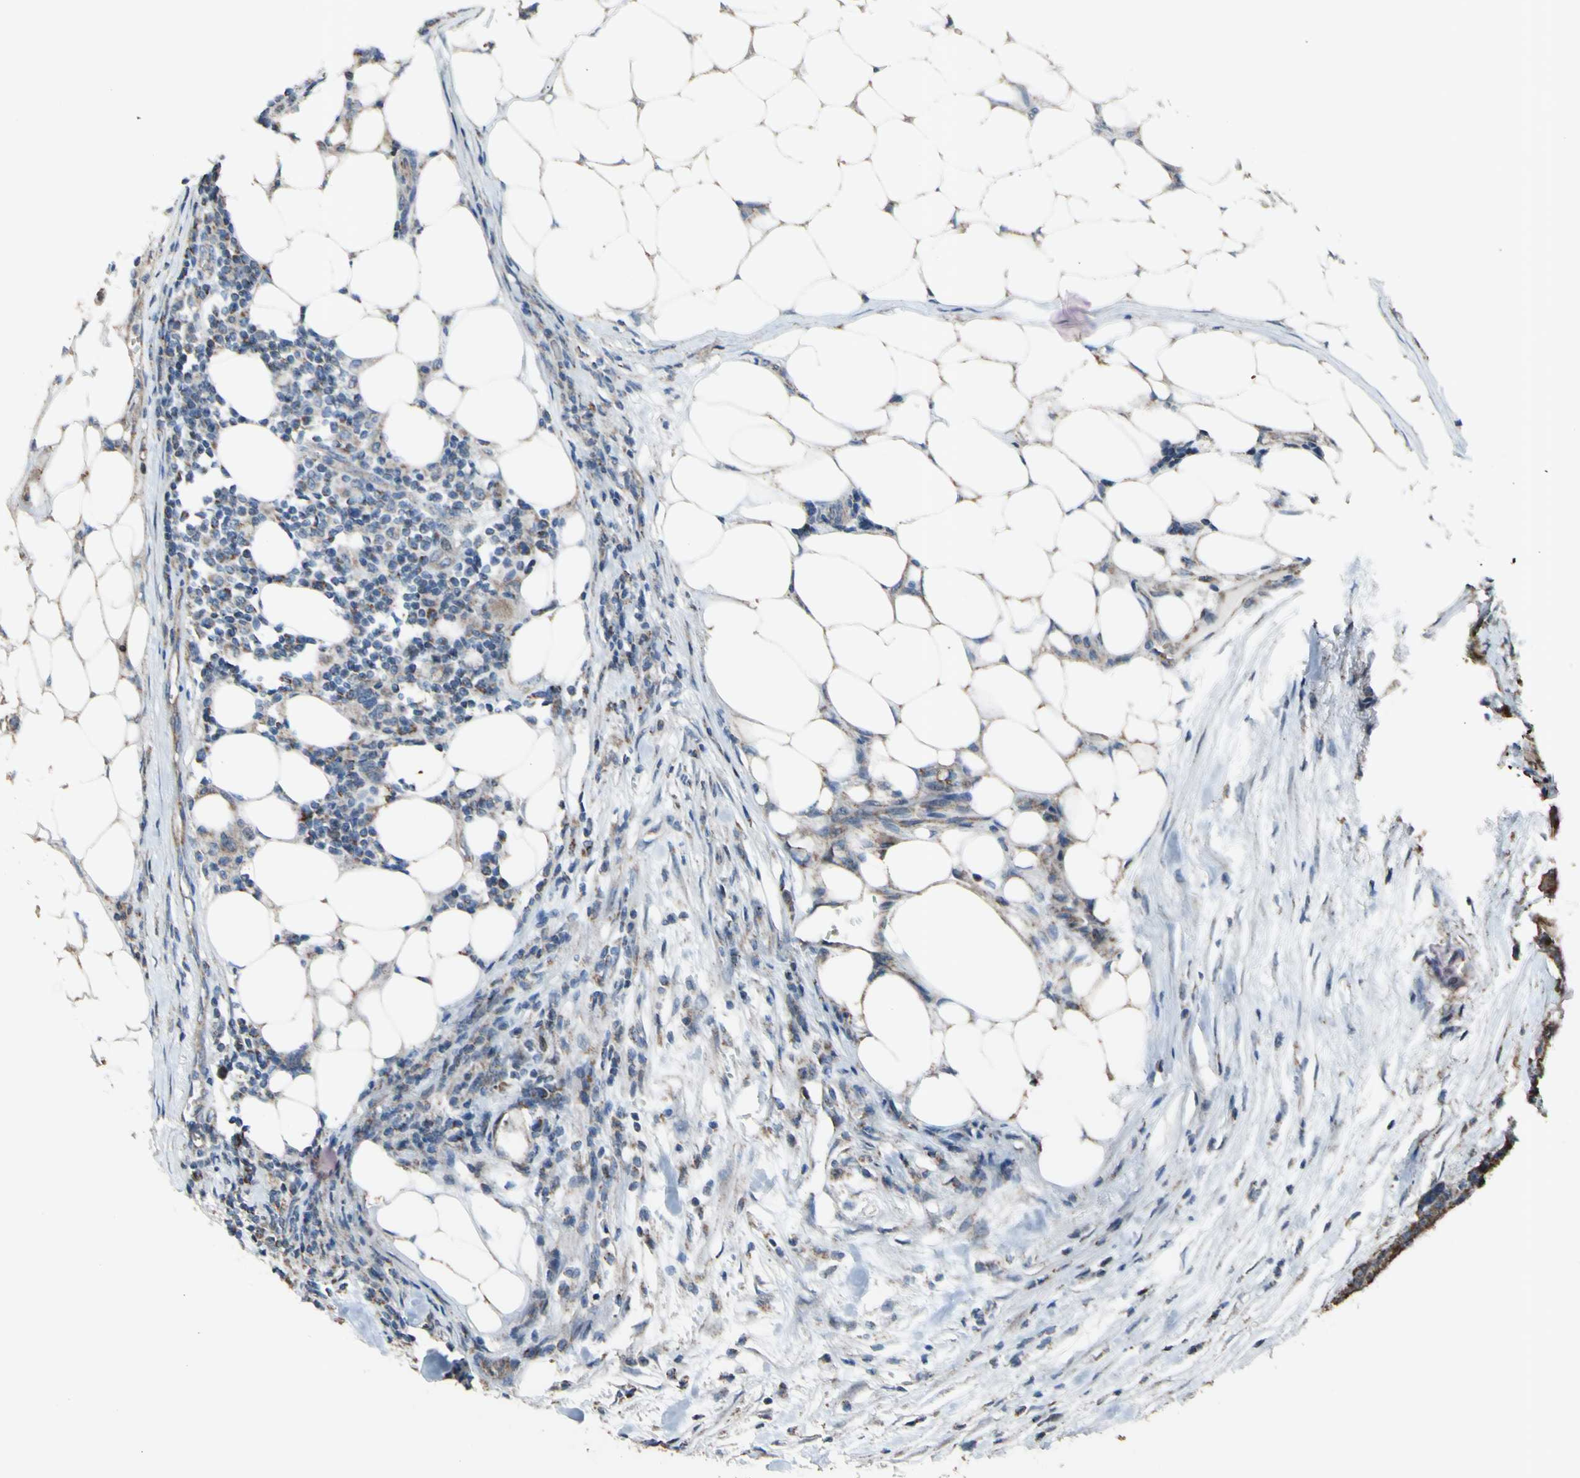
{"staining": {"intensity": "negative", "quantity": "none", "location": "none"}, "tissue": "colorectal cancer", "cell_type": "Tumor cells", "image_type": "cancer", "snomed": [{"axis": "morphology", "description": "Adenocarcinoma, NOS"}, {"axis": "topography", "description": "Colon"}], "caption": "IHC image of neoplastic tissue: human colorectal cancer (adenocarcinoma) stained with DAB (3,3'-diaminobenzidine) exhibits no significant protein staining in tumor cells.", "gene": "ACOT8", "patient": {"sex": "female", "age": 86}}